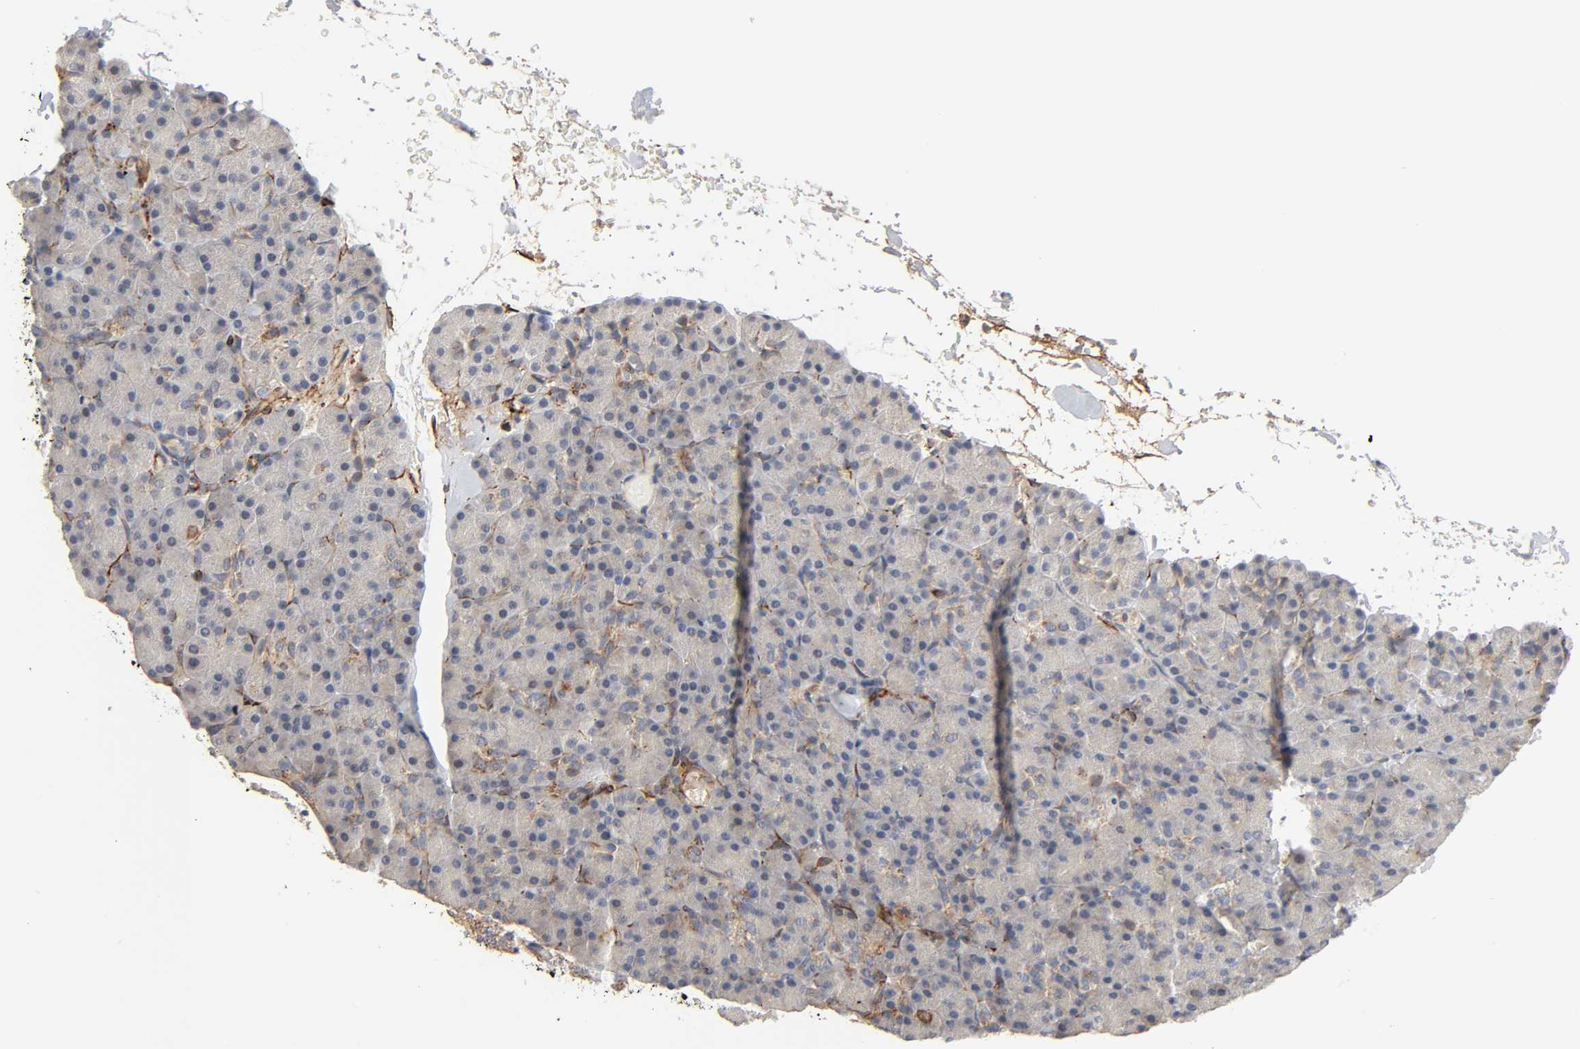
{"staining": {"intensity": "weak", "quantity": ">75%", "location": "cytoplasmic/membranous"}, "tissue": "pancreas", "cell_type": "Exocrine glandular cells", "image_type": "normal", "snomed": [{"axis": "morphology", "description": "Normal tissue, NOS"}, {"axis": "topography", "description": "Pancreas"}], "caption": "Immunohistochemical staining of unremarkable human pancreas demonstrates low levels of weak cytoplasmic/membranous staining in approximately >75% of exocrine glandular cells. Ihc stains the protein in brown and the nuclei are stained blue.", "gene": "REEP5", "patient": {"sex": "female", "age": 43}}